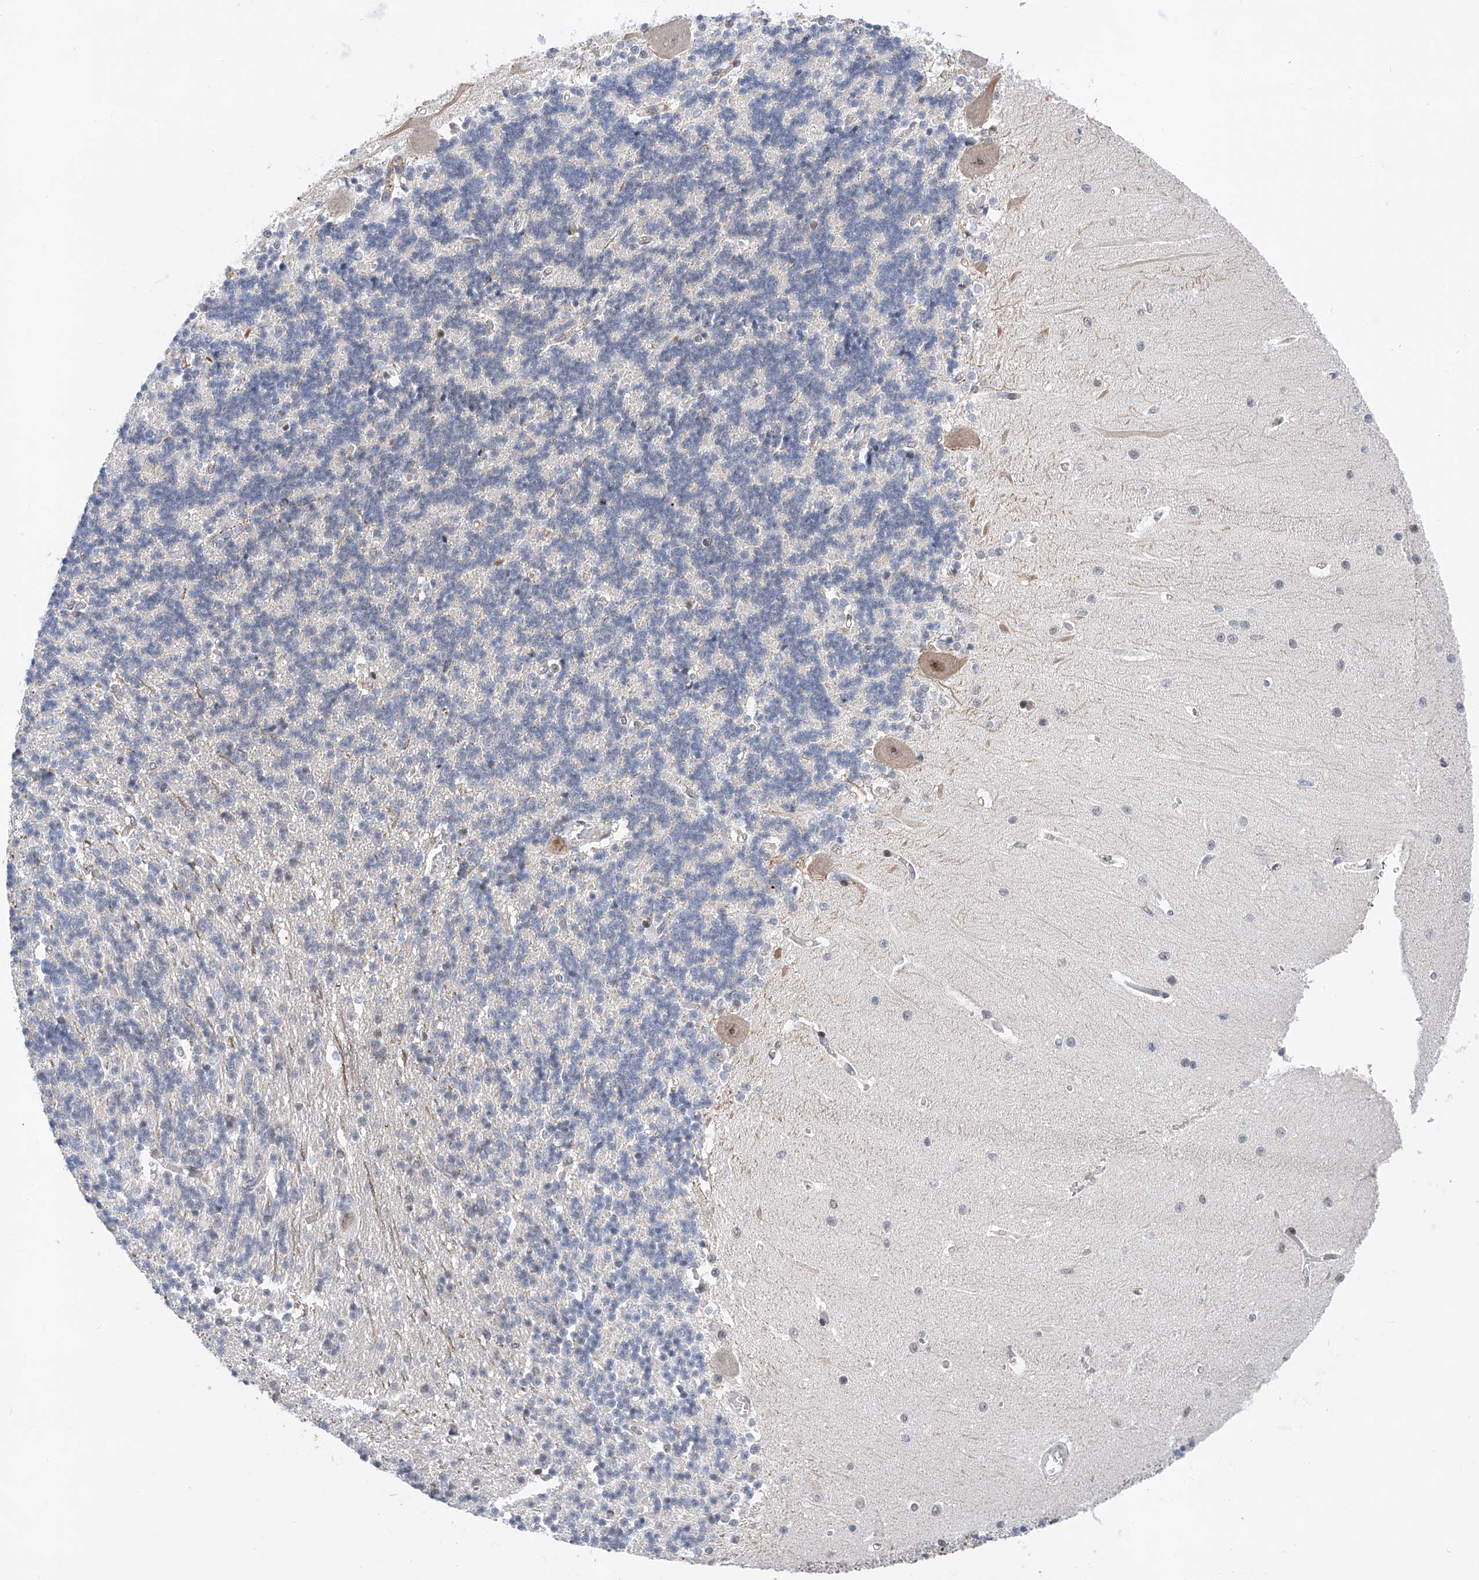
{"staining": {"intensity": "negative", "quantity": "none", "location": "none"}, "tissue": "cerebellum", "cell_type": "Cells in granular layer", "image_type": "normal", "snomed": [{"axis": "morphology", "description": "Normal tissue, NOS"}, {"axis": "topography", "description": "Cerebellum"}], "caption": "Immunohistochemistry of normal human cerebellum exhibits no expression in cells in granular layer. (Immunohistochemistry, brightfield microscopy, high magnification).", "gene": "SNRNP200", "patient": {"sex": "male", "age": 37}}